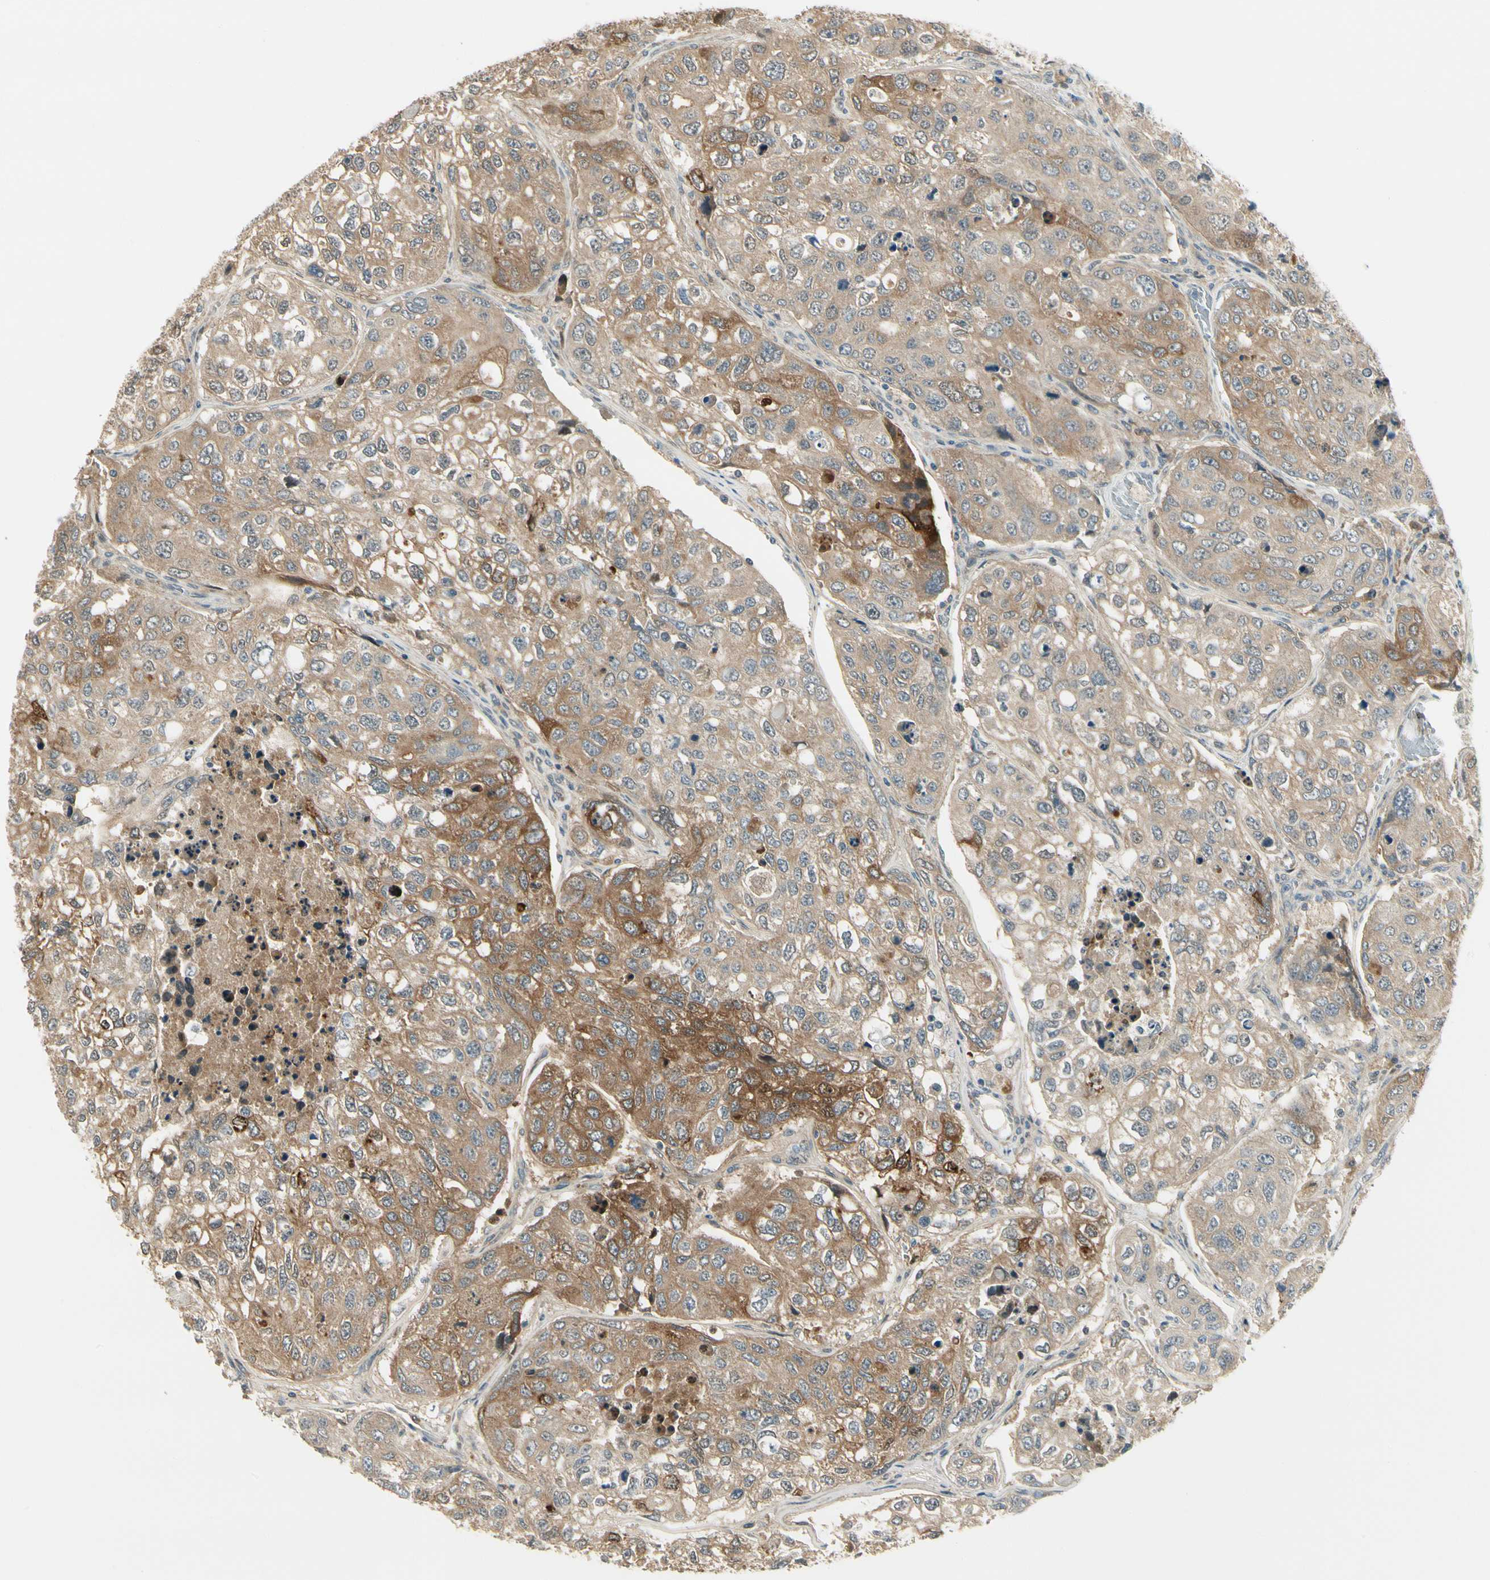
{"staining": {"intensity": "moderate", "quantity": ">75%", "location": "cytoplasmic/membranous"}, "tissue": "urothelial cancer", "cell_type": "Tumor cells", "image_type": "cancer", "snomed": [{"axis": "morphology", "description": "Urothelial carcinoma, High grade"}, {"axis": "topography", "description": "Lymph node"}, {"axis": "topography", "description": "Urinary bladder"}], "caption": "High-magnification brightfield microscopy of urothelial cancer stained with DAB (3,3'-diaminobenzidine) (brown) and counterstained with hematoxylin (blue). tumor cells exhibit moderate cytoplasmic/membranous positivity is appreciated in approximately>75% of cells.", "gene": "EPHB3", "patient": {"sex": "male", "age": 51}}